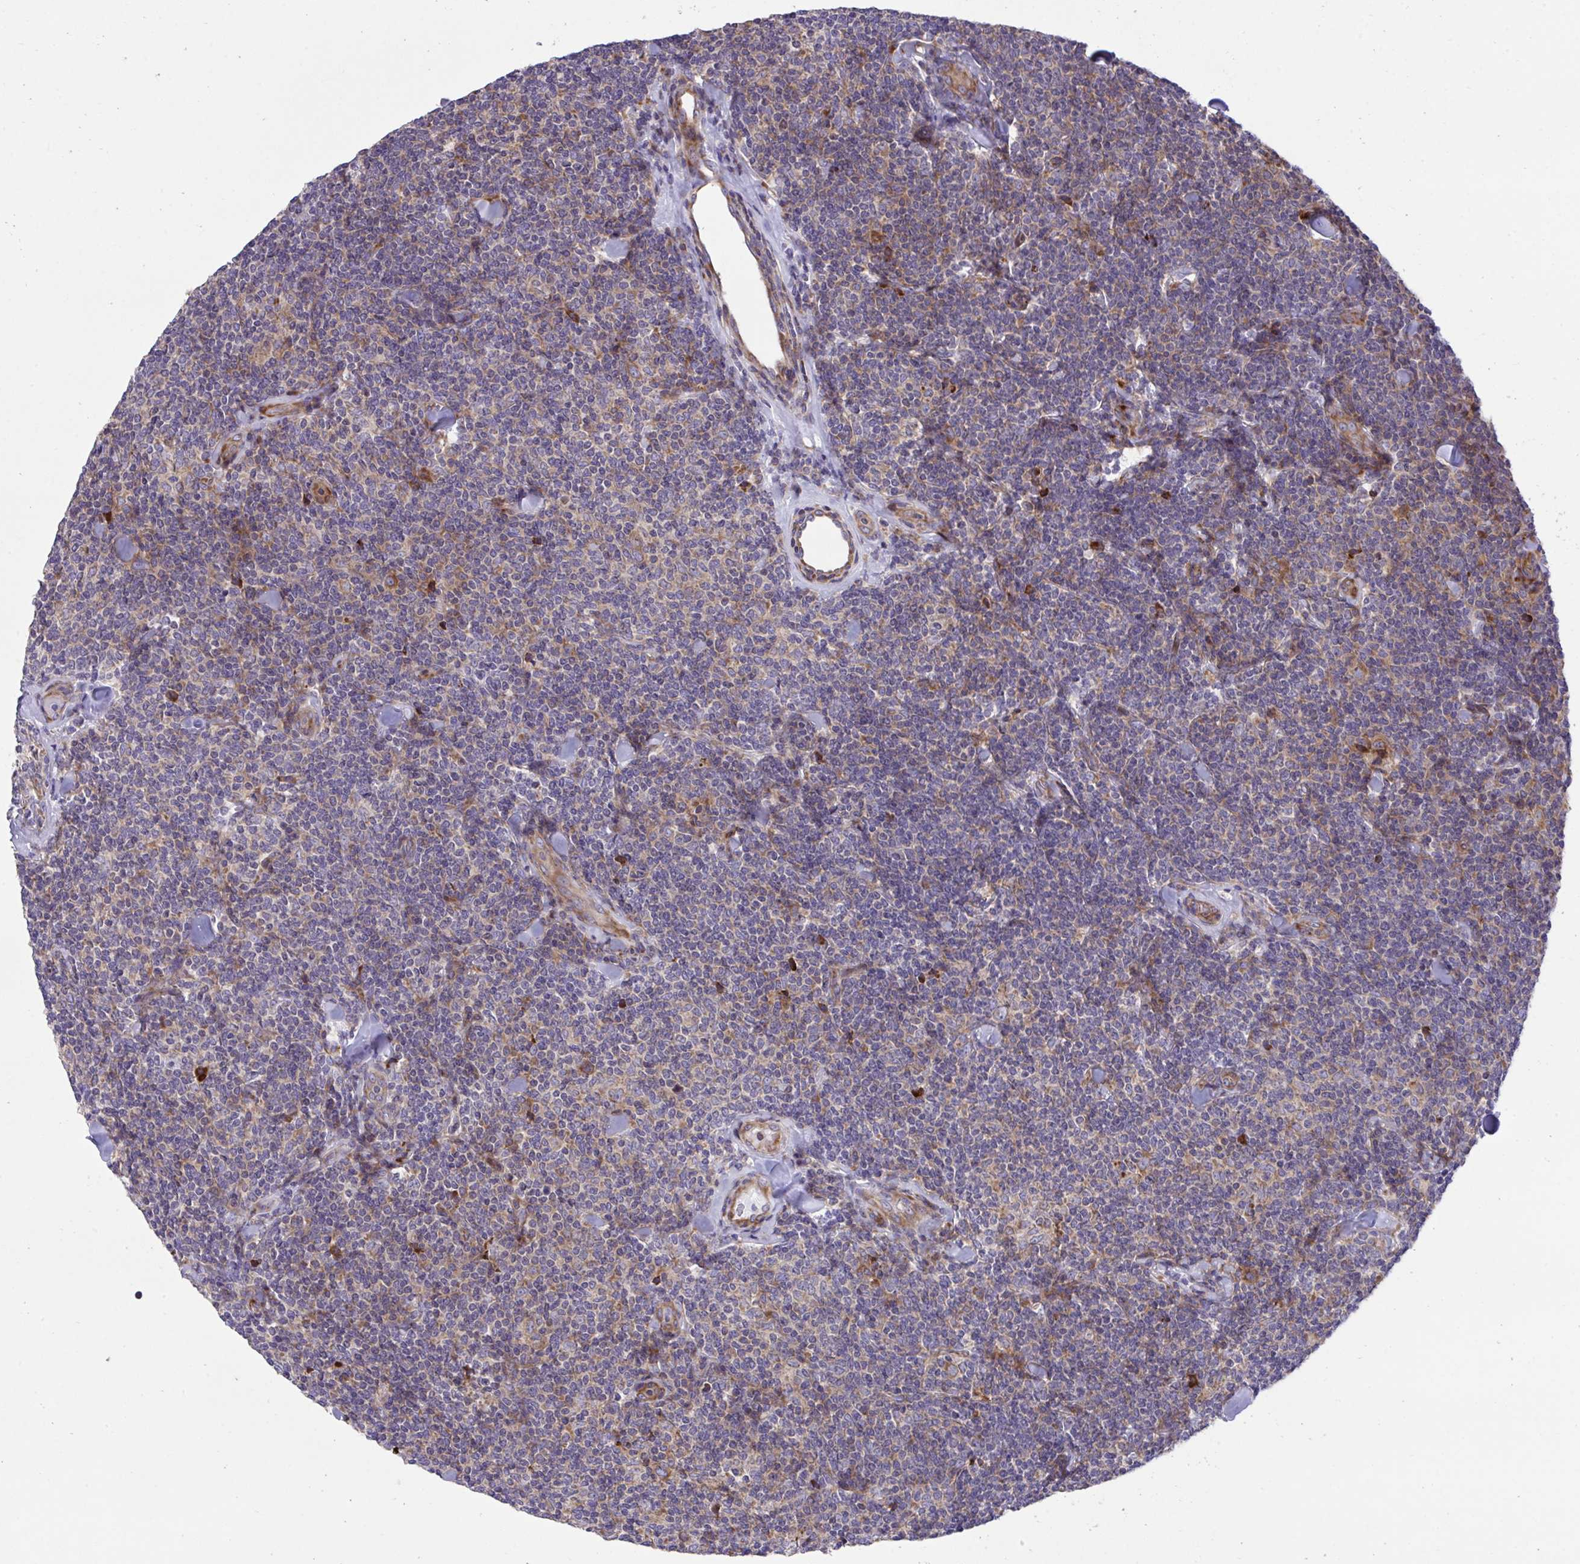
{"staining": {"intensity": "negative", "quantity": "none", "location": "none"}, "tissue": "lymphoma", "cell_type": "Tumor cells", "image_type": "cancer", "snomed": [{"axis": "morphology", "description": "Malignant lymphoma, non-Hodgkin's type, Low grade"}, {"axis": "topography", "description": "Lymph node"}], "caption": "There is no significant expression in tumor cells of low-grade malignant lymphoma, non-Hodgkin's type.", "gene": "RPS15", "patient": {"sex": "female", "age": 56}}